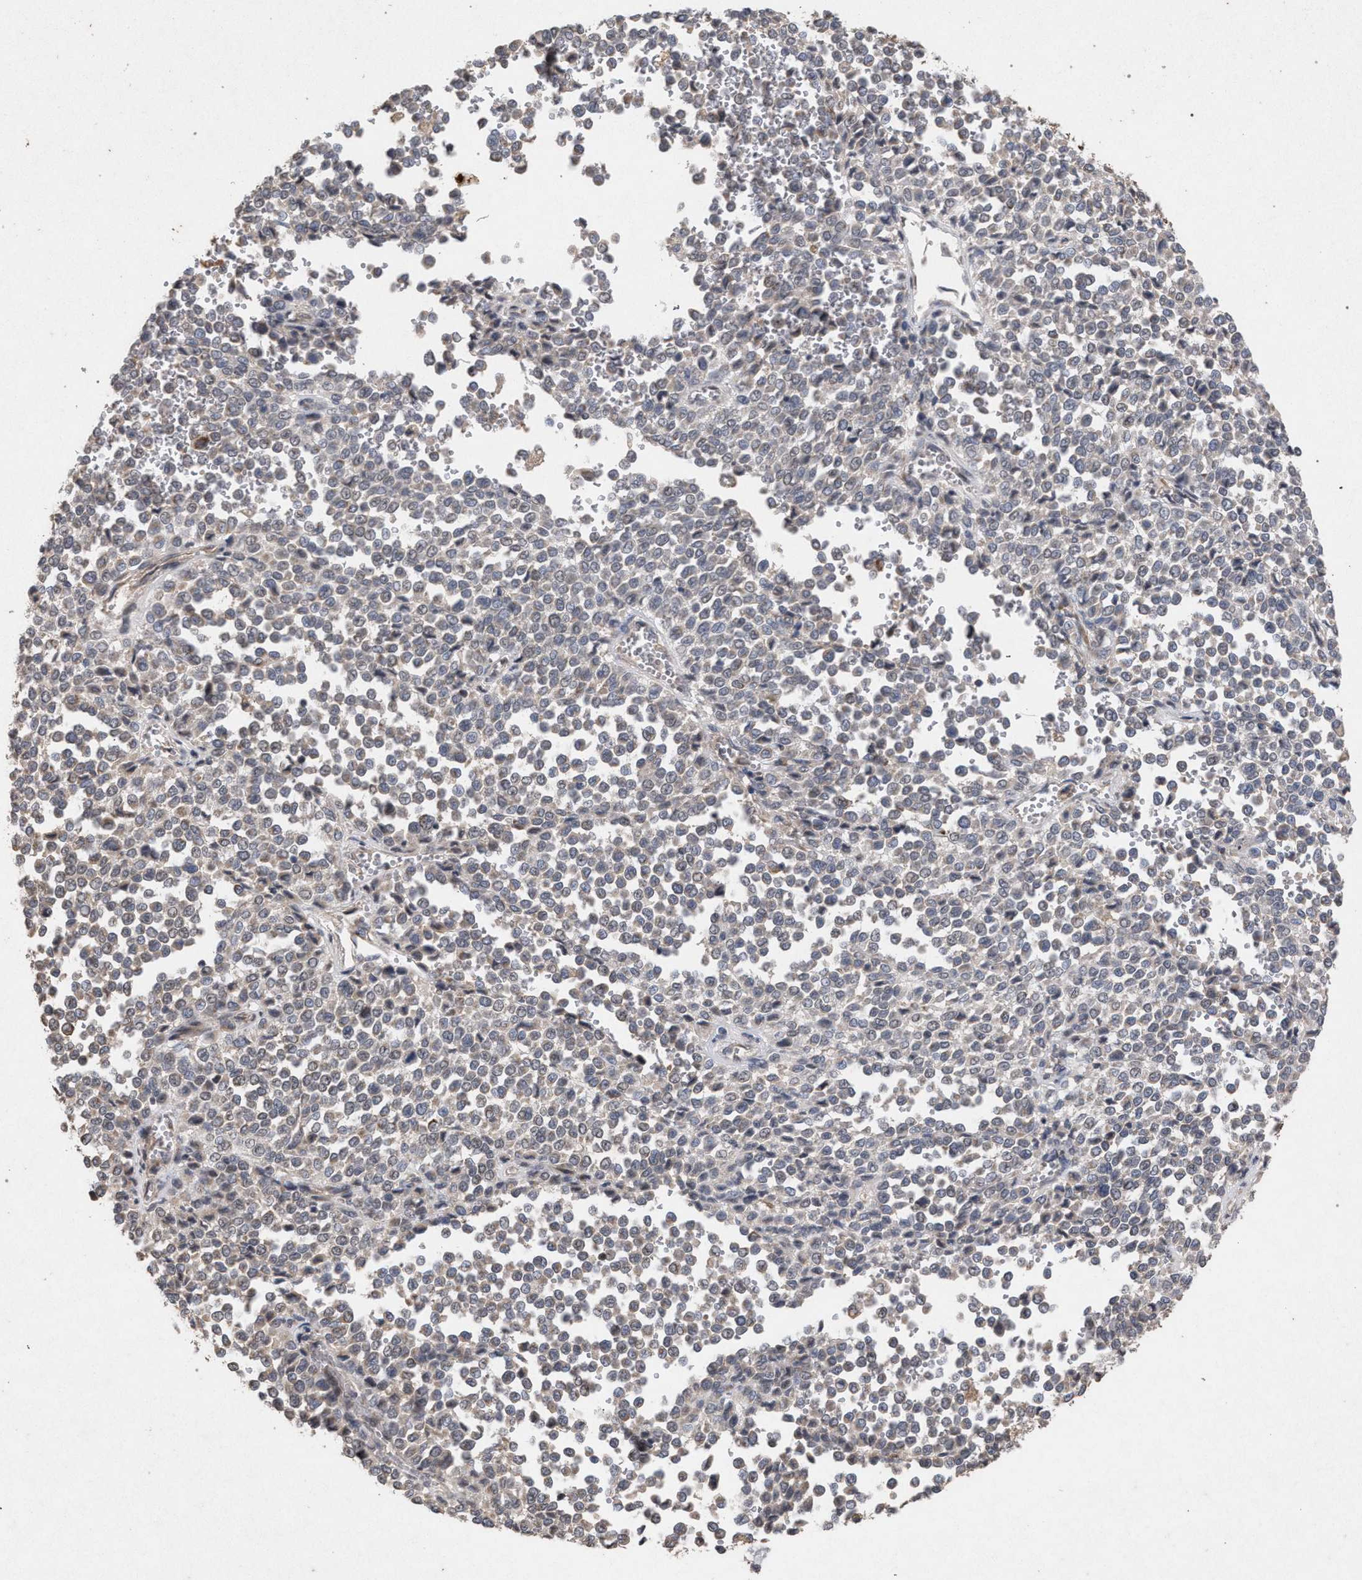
{"staining": {"intensity": "weak", "quantity": "<25%", "location": "cytoplasmic/membranous"}, "tissue": "melanoma", "cell_type": "Tumor cells", "image_type": "cancer", "snomed": [{"axis": "morphology", "description": "Malignant melanoma, Metastatic site"}, {"axis": "topography", "description": "Pancreas"}], "caption": "Malignant melanoma (metastatic site) was stained to show a protein in brown. There is no significant expression in tumor cells. (Immunohistochemistry, brightfield microscopy, high magnification).", "gene": "PKD2L1", "patient": {"sex": "female", "age": 30}}